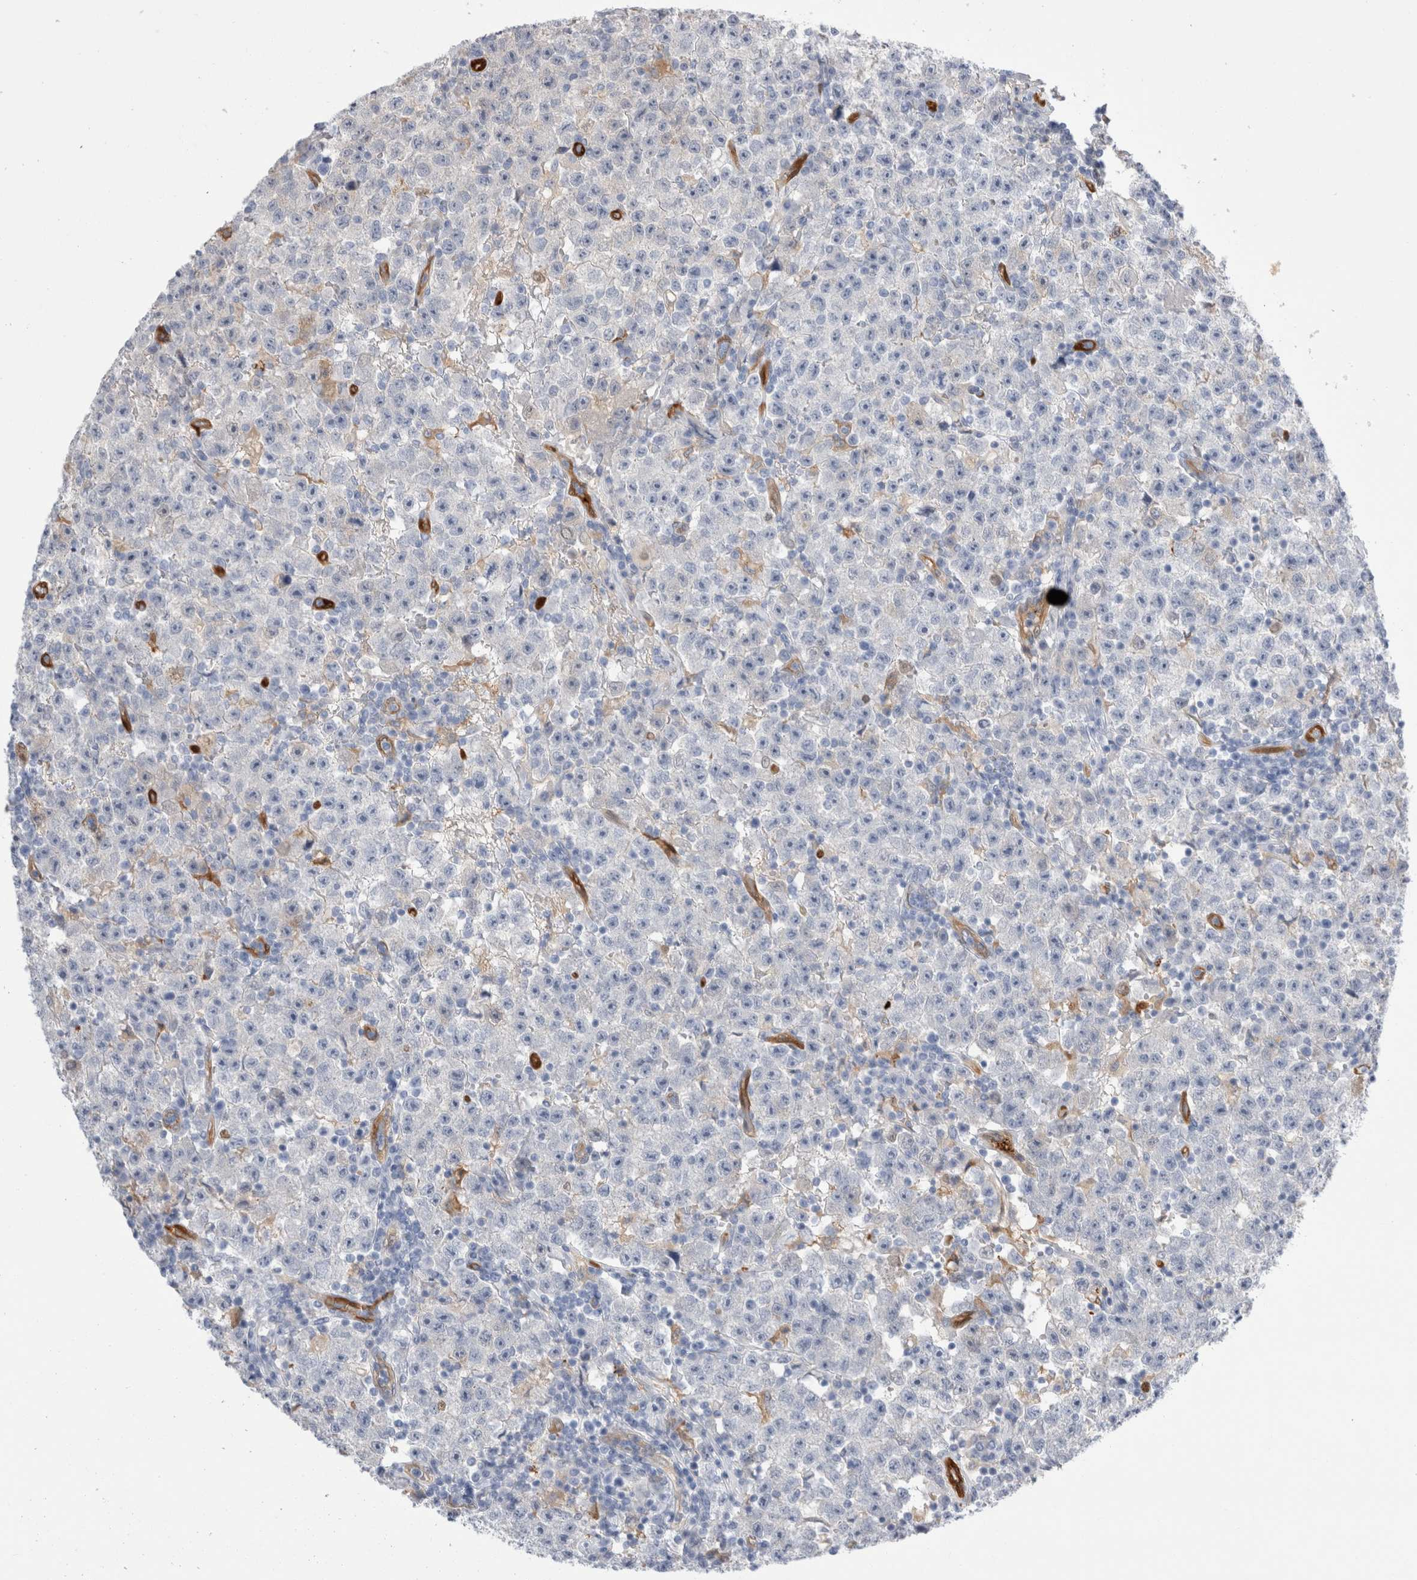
{"staining": {"intensity": "negative", "quantity": "none", "location": "none"}, "tissue": "testis cancer", "cell_type": "Tumor cells", "image_type": "cancer", "snomed": [{"axis": "morphology", "description": "Seminoma, NOS"}, {"axis": "topography", "description": "Testis"}], "caption": "This is an IHC histopathology image of human testis cancer. There is no staining in tumor cells.", "gene": "NAPEPLD", "patient": {"sex": "male", "age": 22}}